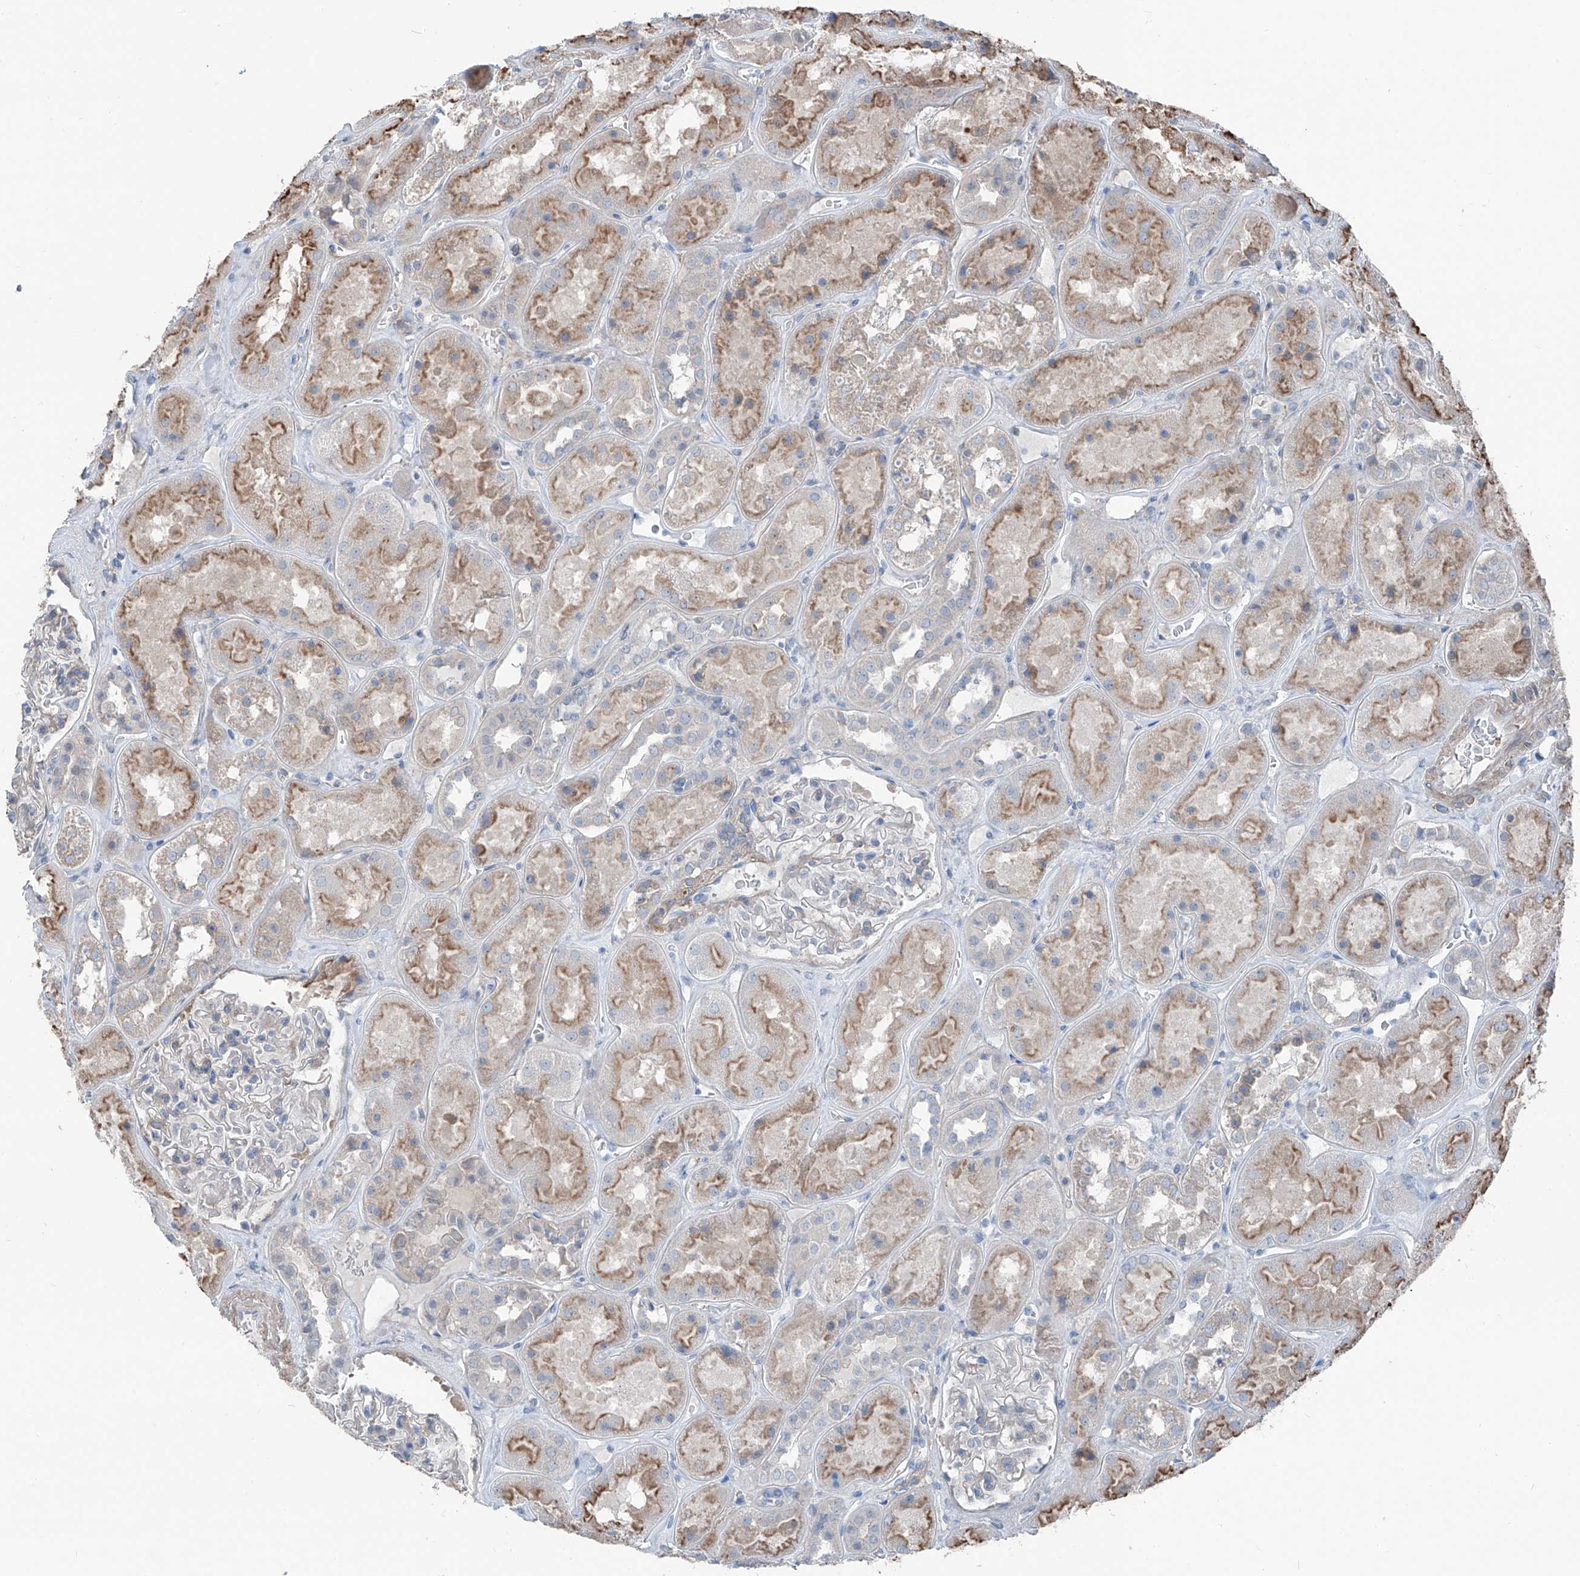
{"staining": {"intensity": "negative", "quantity": "none", "location": "none"}, "tissue": "kidney", "cell_type": "Cells in glomeruli", "image_type": "normal", "snomed": [{"axis": "morphology", "description": "Normal tissue, NOS"}, {"axis": "topography", "description": "Kidney"}], "caption": "Cells in glomeruli are negative for protein expression in normal human kidney. (DAB (3,3'-diaminobenzidine) IHC with hematoxylin counter stain).", "gene": "HSPB11", "patient": {"sex": "male", "age": 70}}